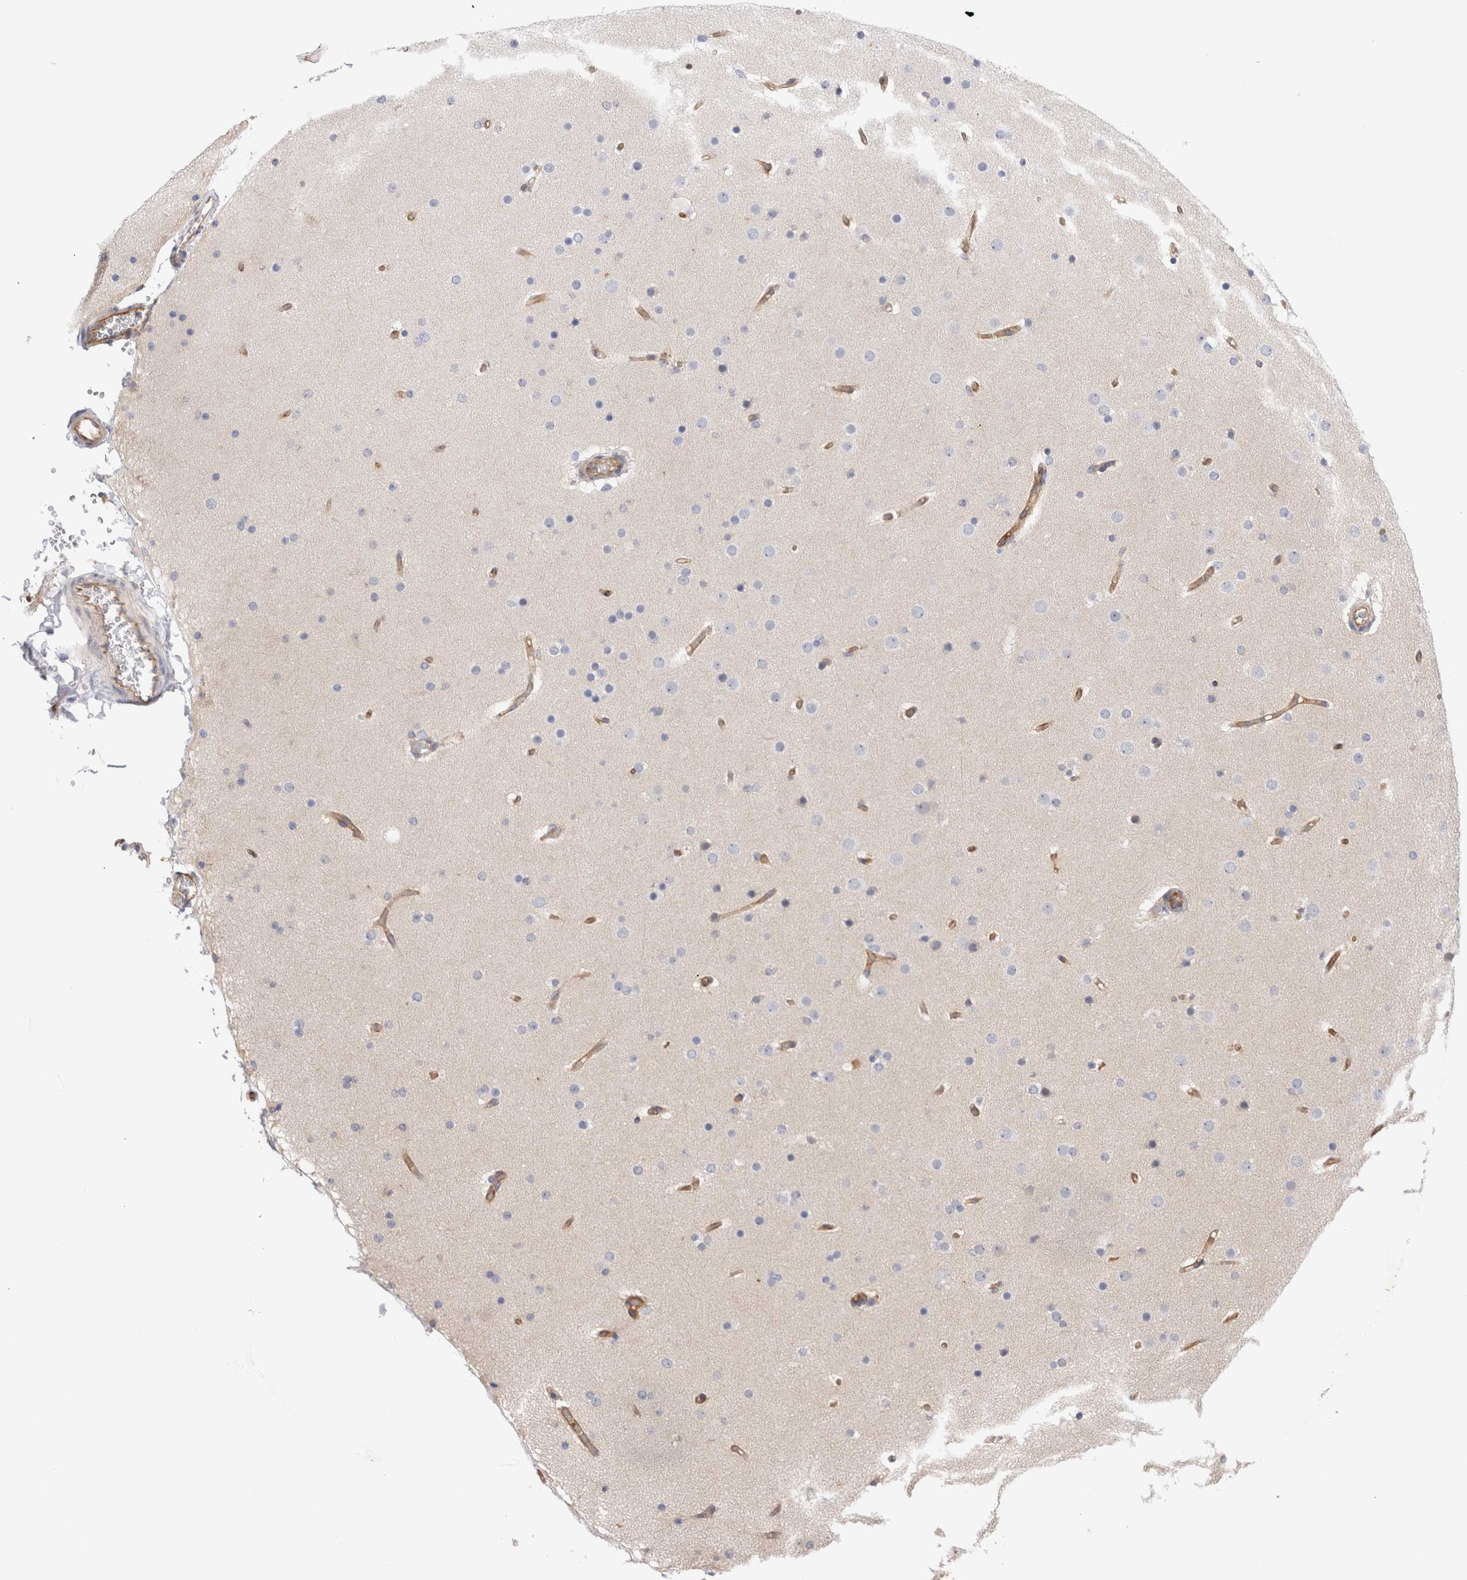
{"staining": {"intensity": "negative", "quantity": "none", "location": "none"}, "tissue": "glioma", "cell_type": "Tumor cells", "image_type": "cancer", "snomed": [{"axis": "morphology", "description": "Glioma, malignant, High grade"}, {"axis": "topography", "description": "Cerebral cortex"}], "caption": "The photomicrograph shows no significant positivity in tumor cells of glioma.", "gene": "BNIP2", "patient": {"sex": "female", "age": 36}}